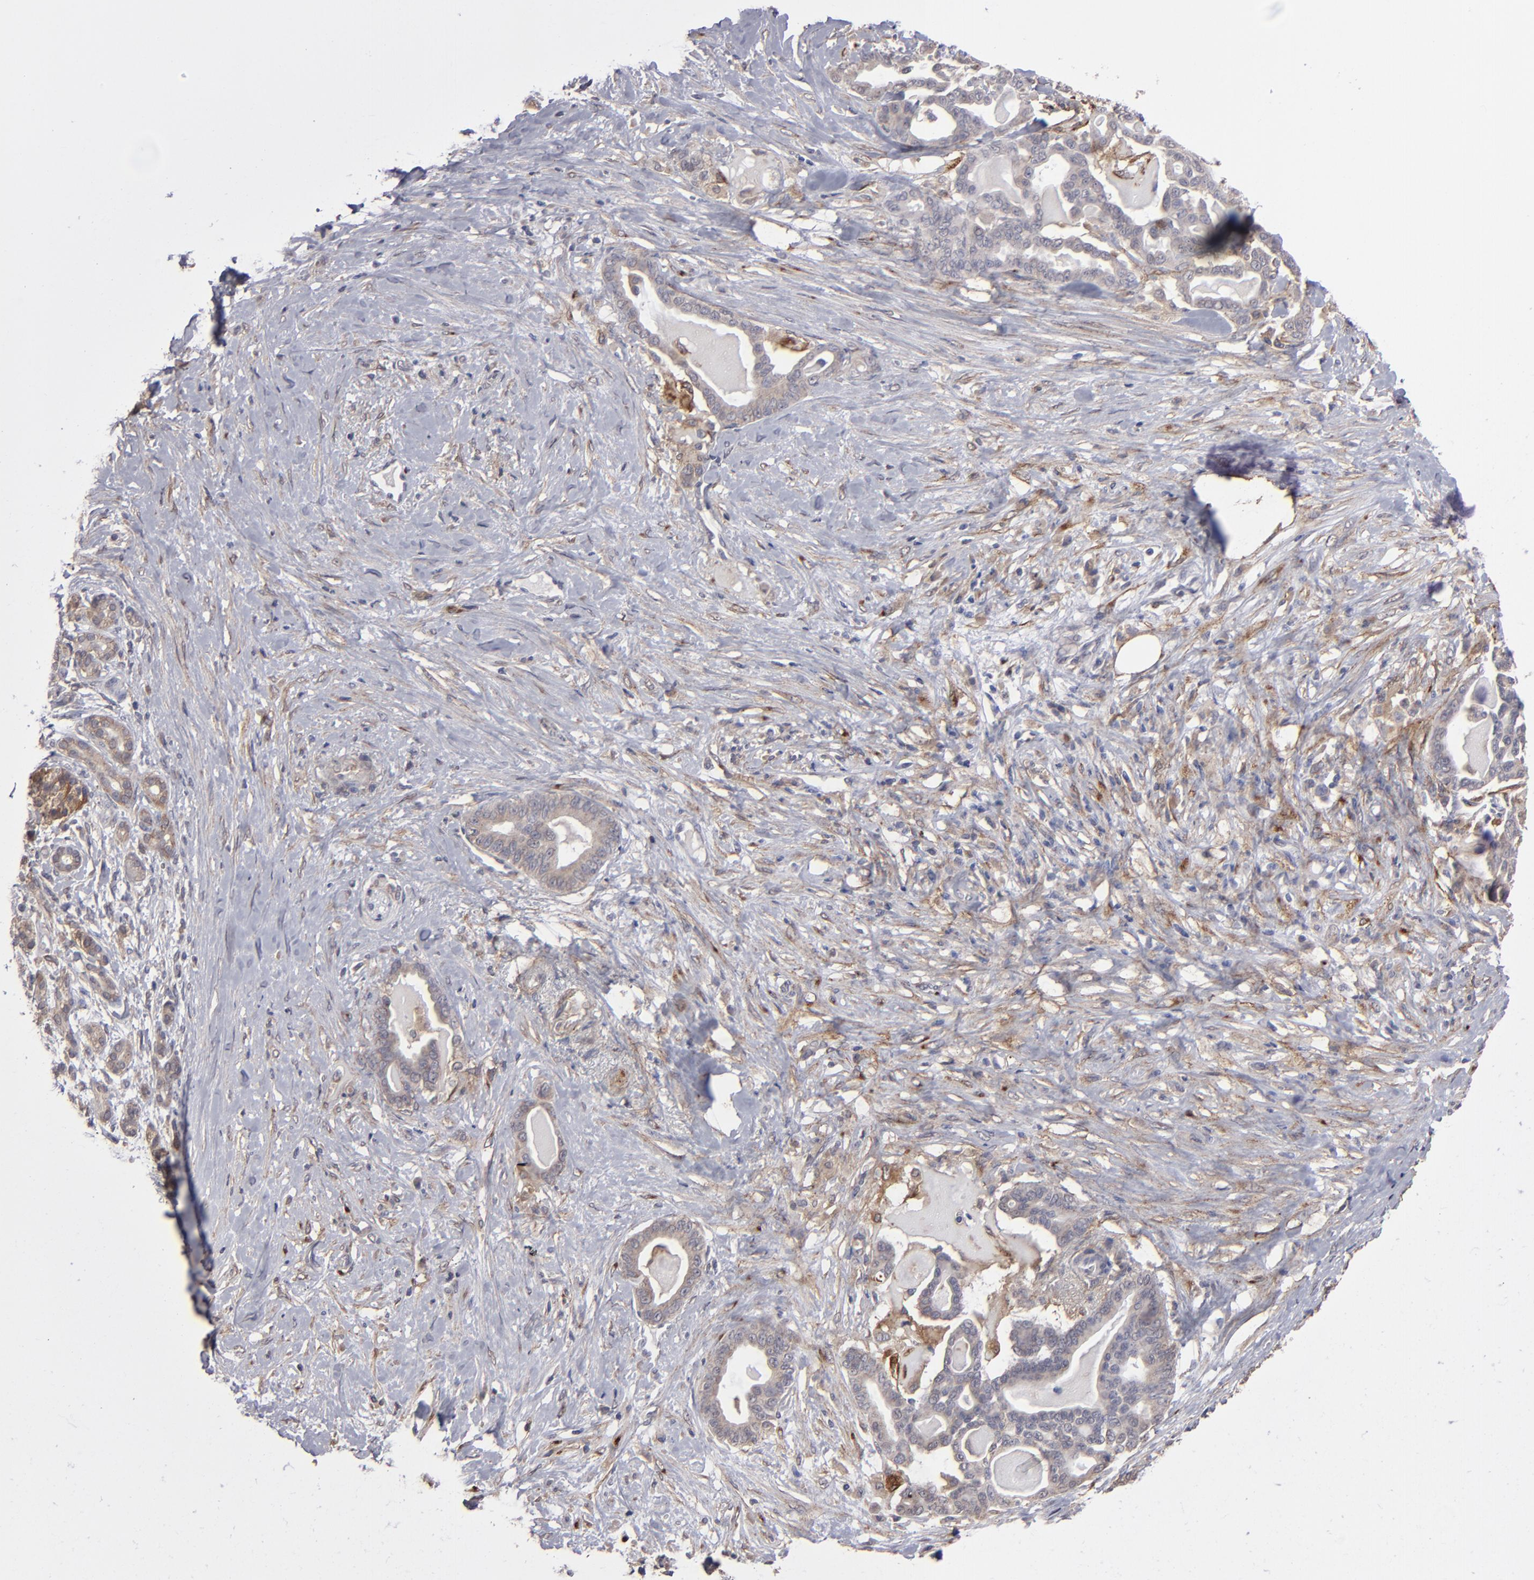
{"staining": {"intensity": "weak", "quantity": "25%-75%", "location": "cytoplasmic/membranous"}, "tissue": "pancreatic cancer", "cell_type": "Tumor cells", "image_type": "cancer", "snomed": [{"axis": "morphology", "description": "Adenocarcinoma, NOS"}, {"axis": "topography", "description": "Pancreas"}], "caption": "Human adenocarcinoma (pancreatic) stained with a brown dye displays weak cytoplasmic/membranous positive expression in approximately 25%-75% of tumor cells.", "gene": "ITGB5", "patient": {"sex": "male", "age": 63}}